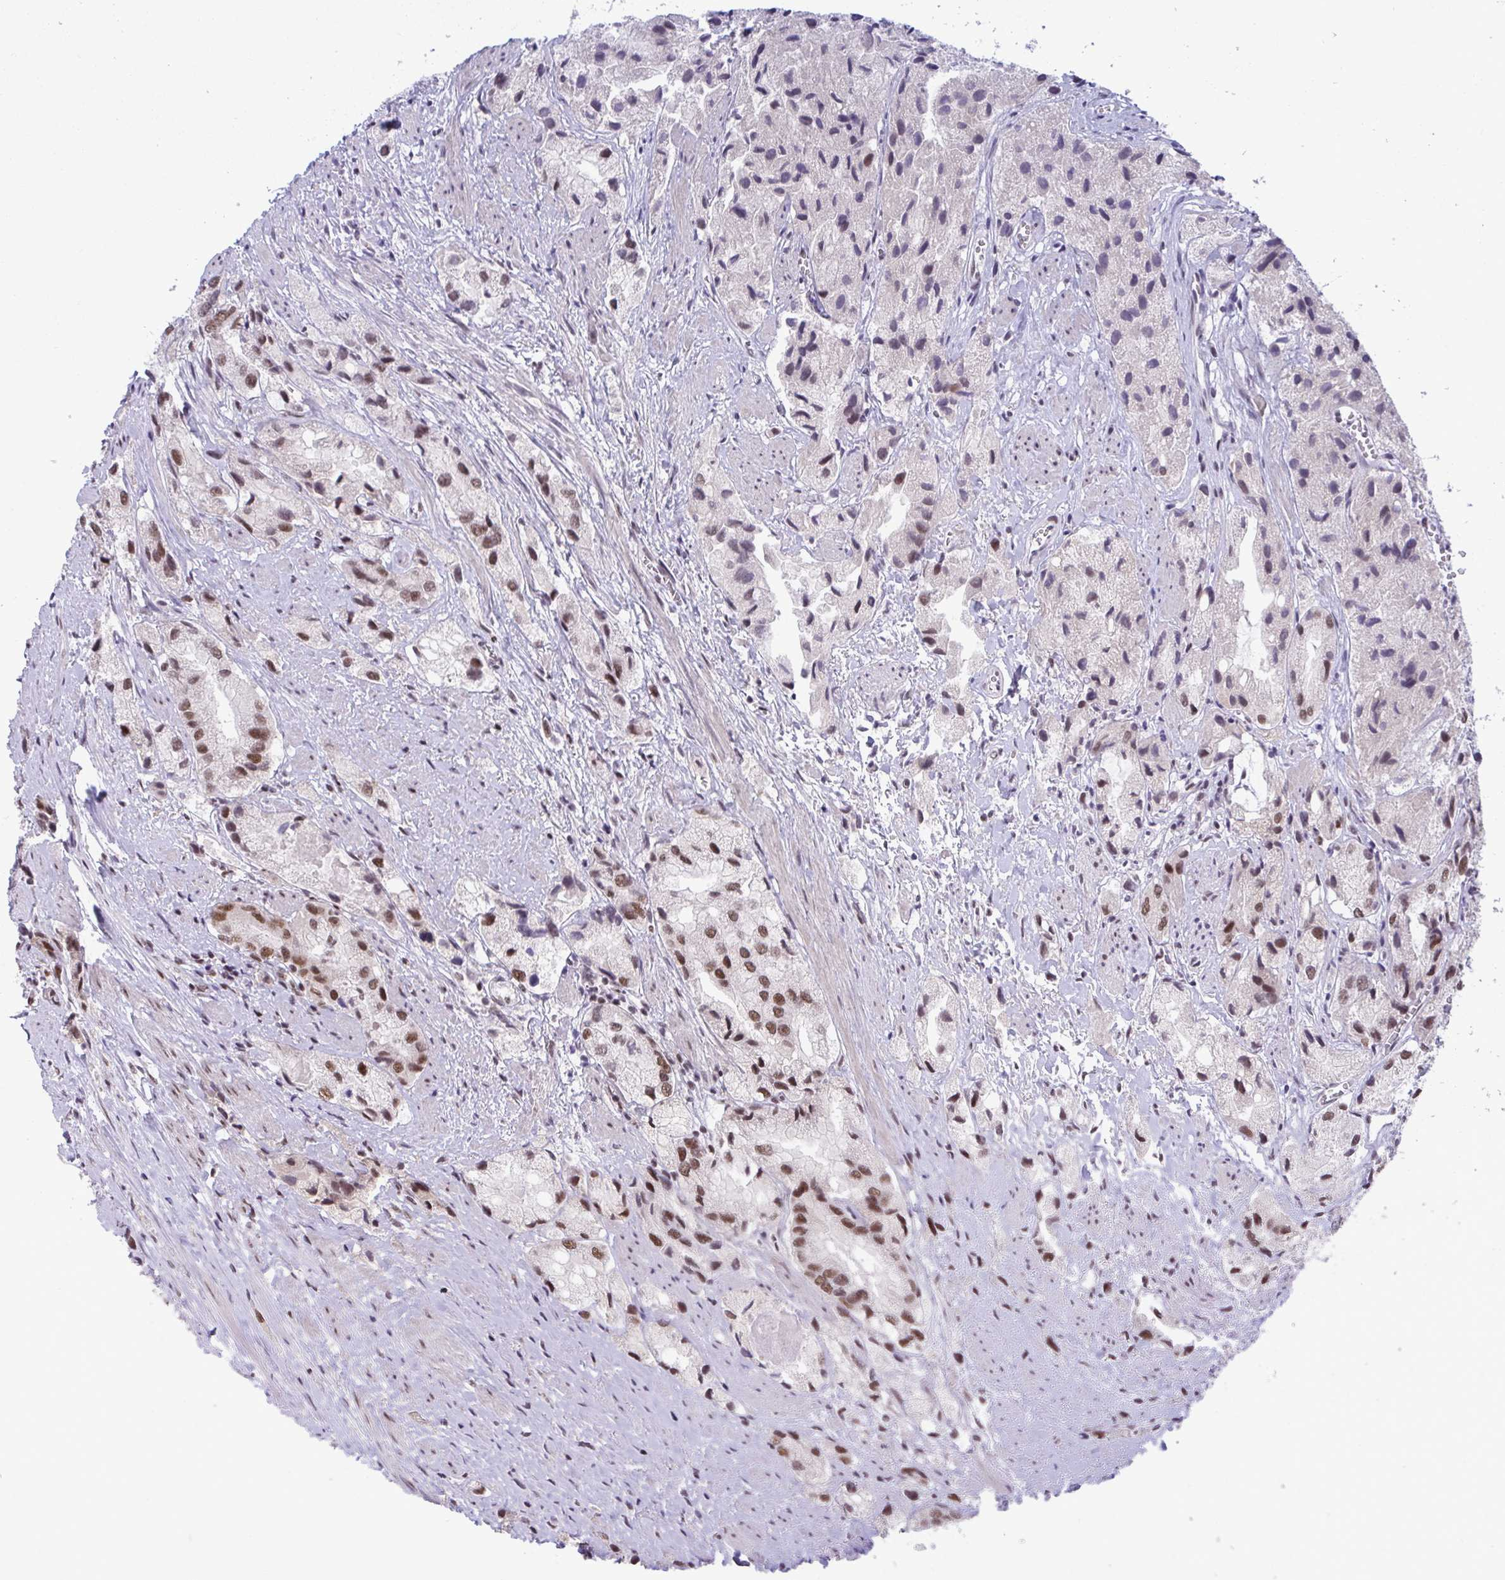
{"staining": {"intensity": "moderate", "quantity": "25%-75%", "location": "nuclear"}, "tissue": "prostate cancer", "cell_type": "Tumor cells", "image_type": "cancer", "snomed": [{"axis": "morphology", "description": "Adenocarcinoma, Low grade"}, {"axis": "topography", "description": "Prostate"}], "caption": "A brown stain labels moderate nuclear positivity of a protein in prostate cancer tumor cells.", "gene": "WBP11", "patient": {"sex": "male", "age": 69}}